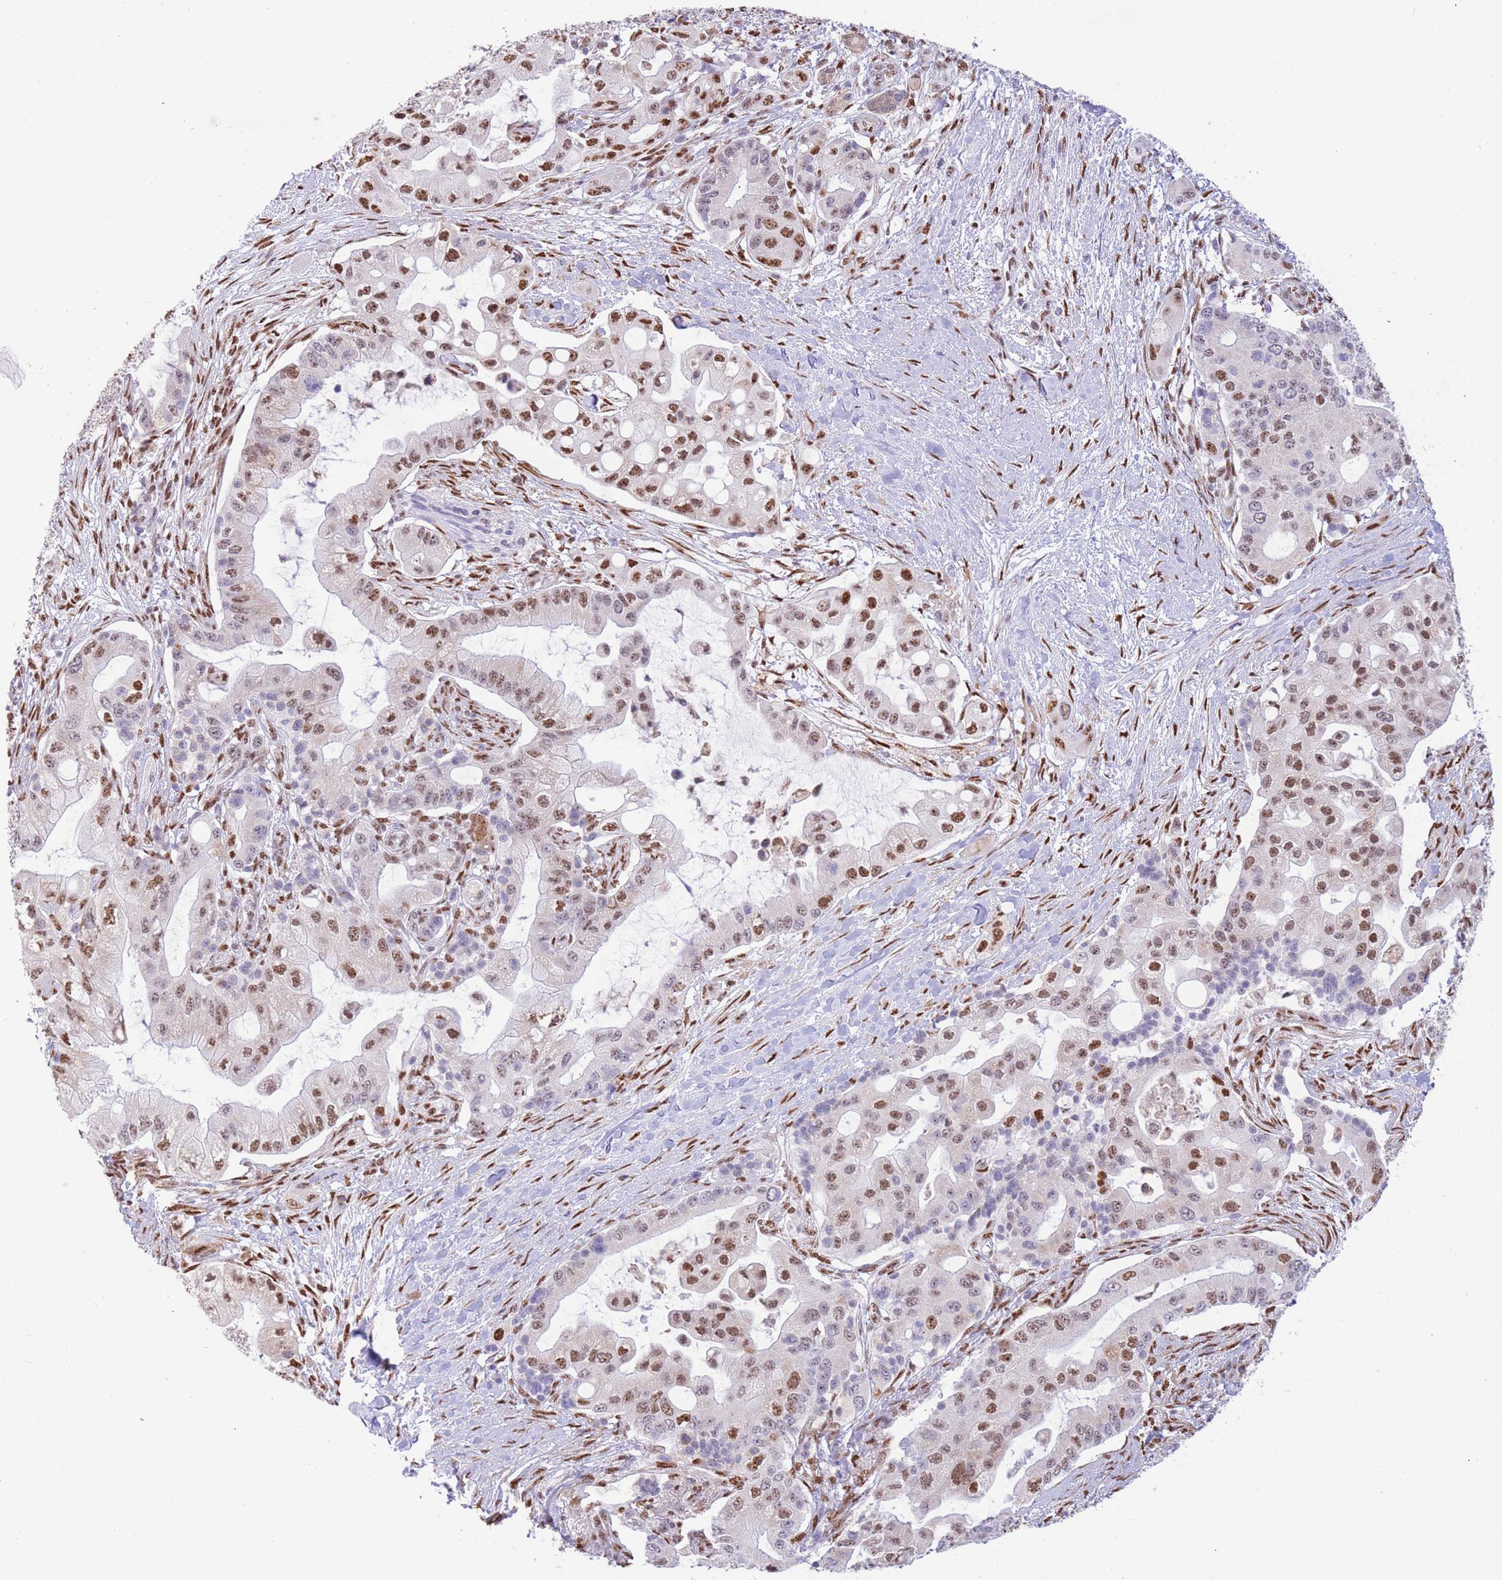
{"staining": {"intensity": "moderate", "quantity": ">75%", "location": "nuclear"}, "tissue": "pancreatic cancer", "cell_type": "Tumor cells", "image_type": "cancer", "snomed": [{"axis": "morphology", "description": "Adenocarcinoma, NOS"}, {"axis": "topography", "description": "Pancreas"}], "caption": "Approximately >75% of tumor cells in human pancreatic cancer exhibit moderate nuclear protein positivity as visualized by brown immunohistochemical staining.", "gene": "FAM153A", "patient": {"sex": "male", "age": 57}}